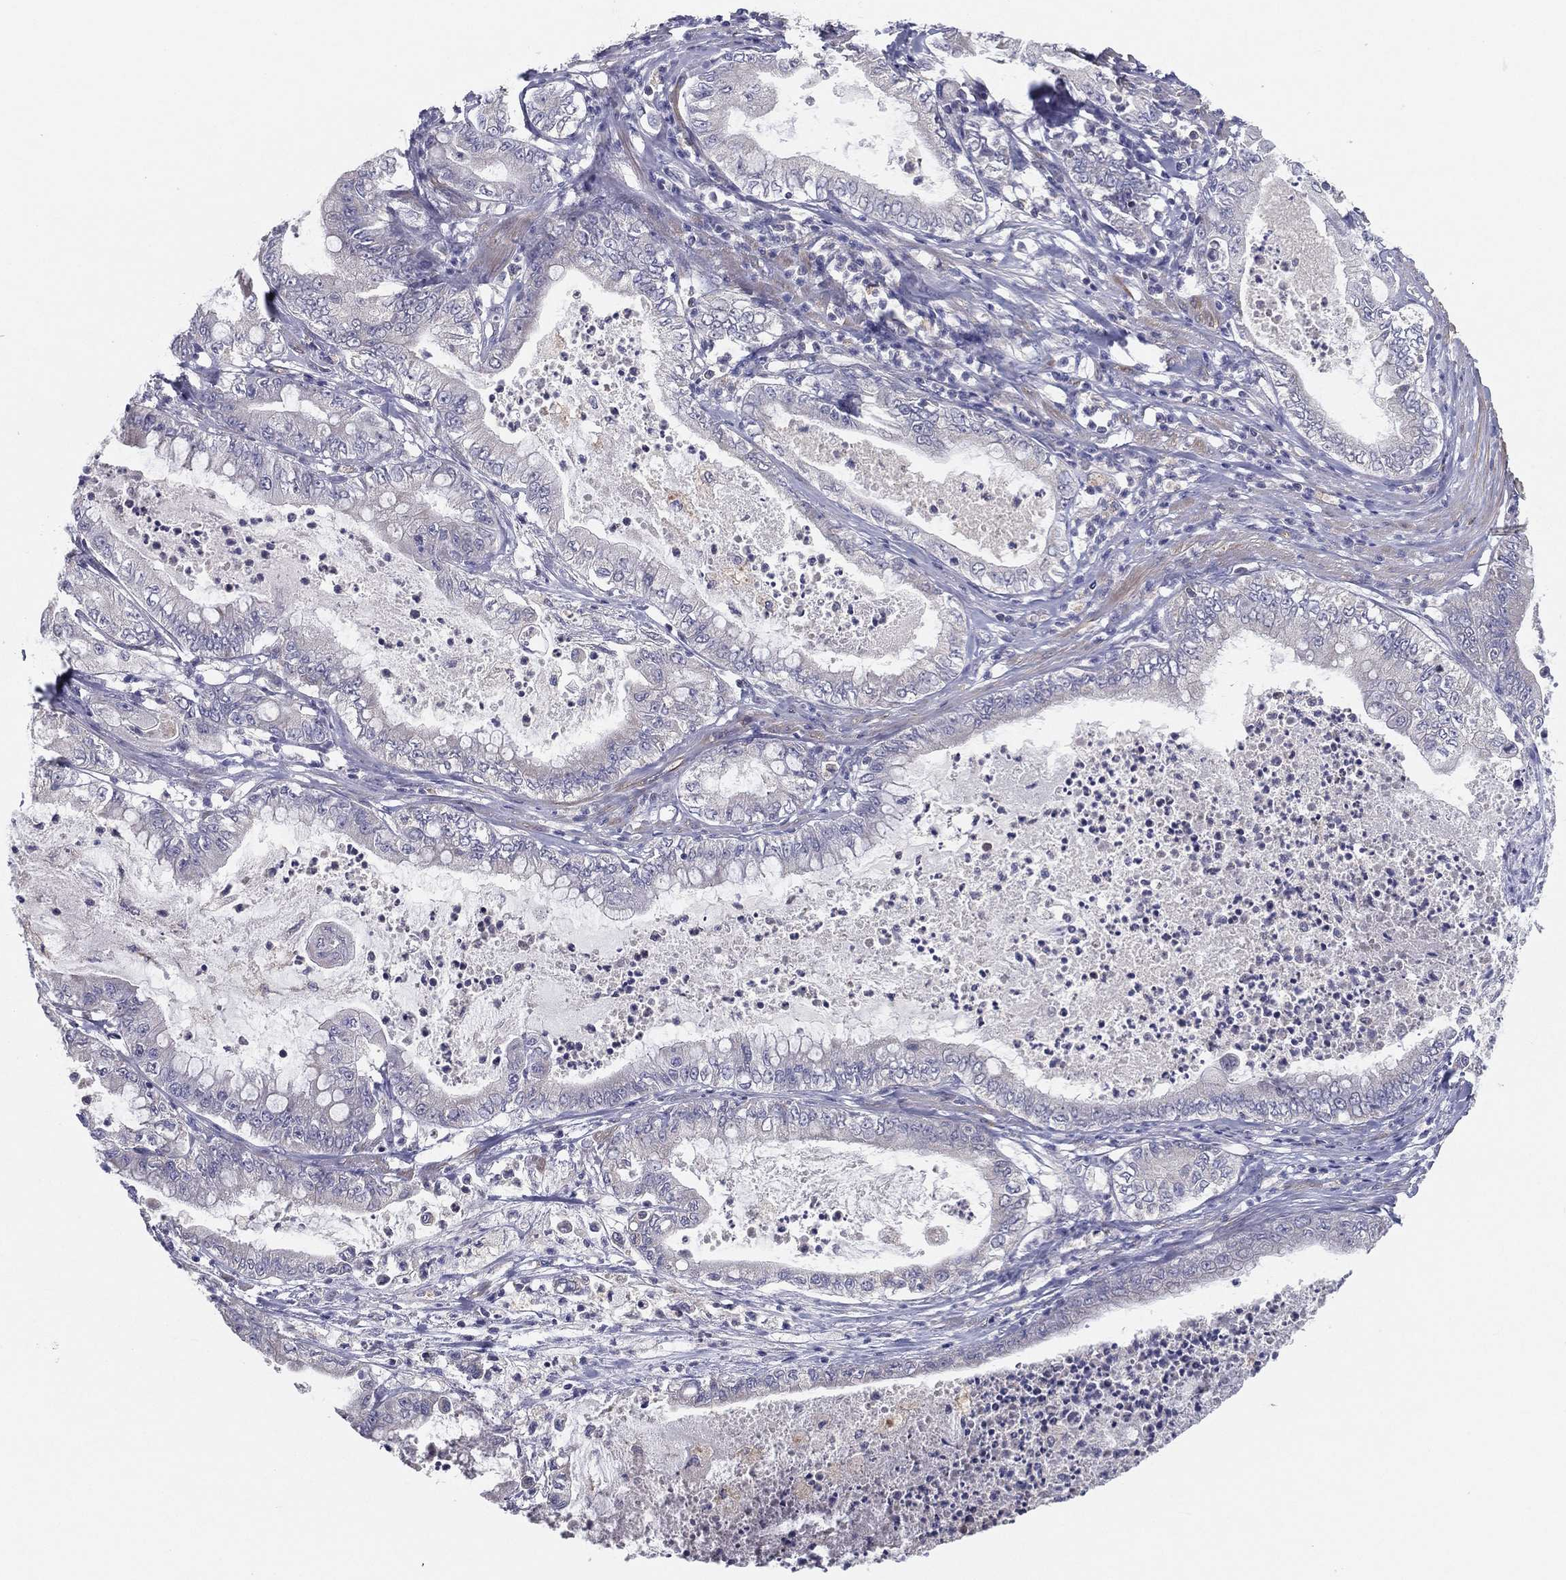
{"staining": {"intensity": "negative", "quantity": "none", "location": "none"}, "tissue": "pancreatic cancer", "cell_type": "Tumor cells", "image_type": "cancer", "snomed": [{"axis": "morphology", "description": "Adenocarcinoma, NOS"}, {"axis": "topography", "description": "Pancreas"}], "caption": "This is an immunohistochemistry (IHC) image of human pancreatic adenocarcinoma. There is no positivity in tumor cells.", "gene": "PCSK1", "patient": {"sex": "male", "age": 71}}